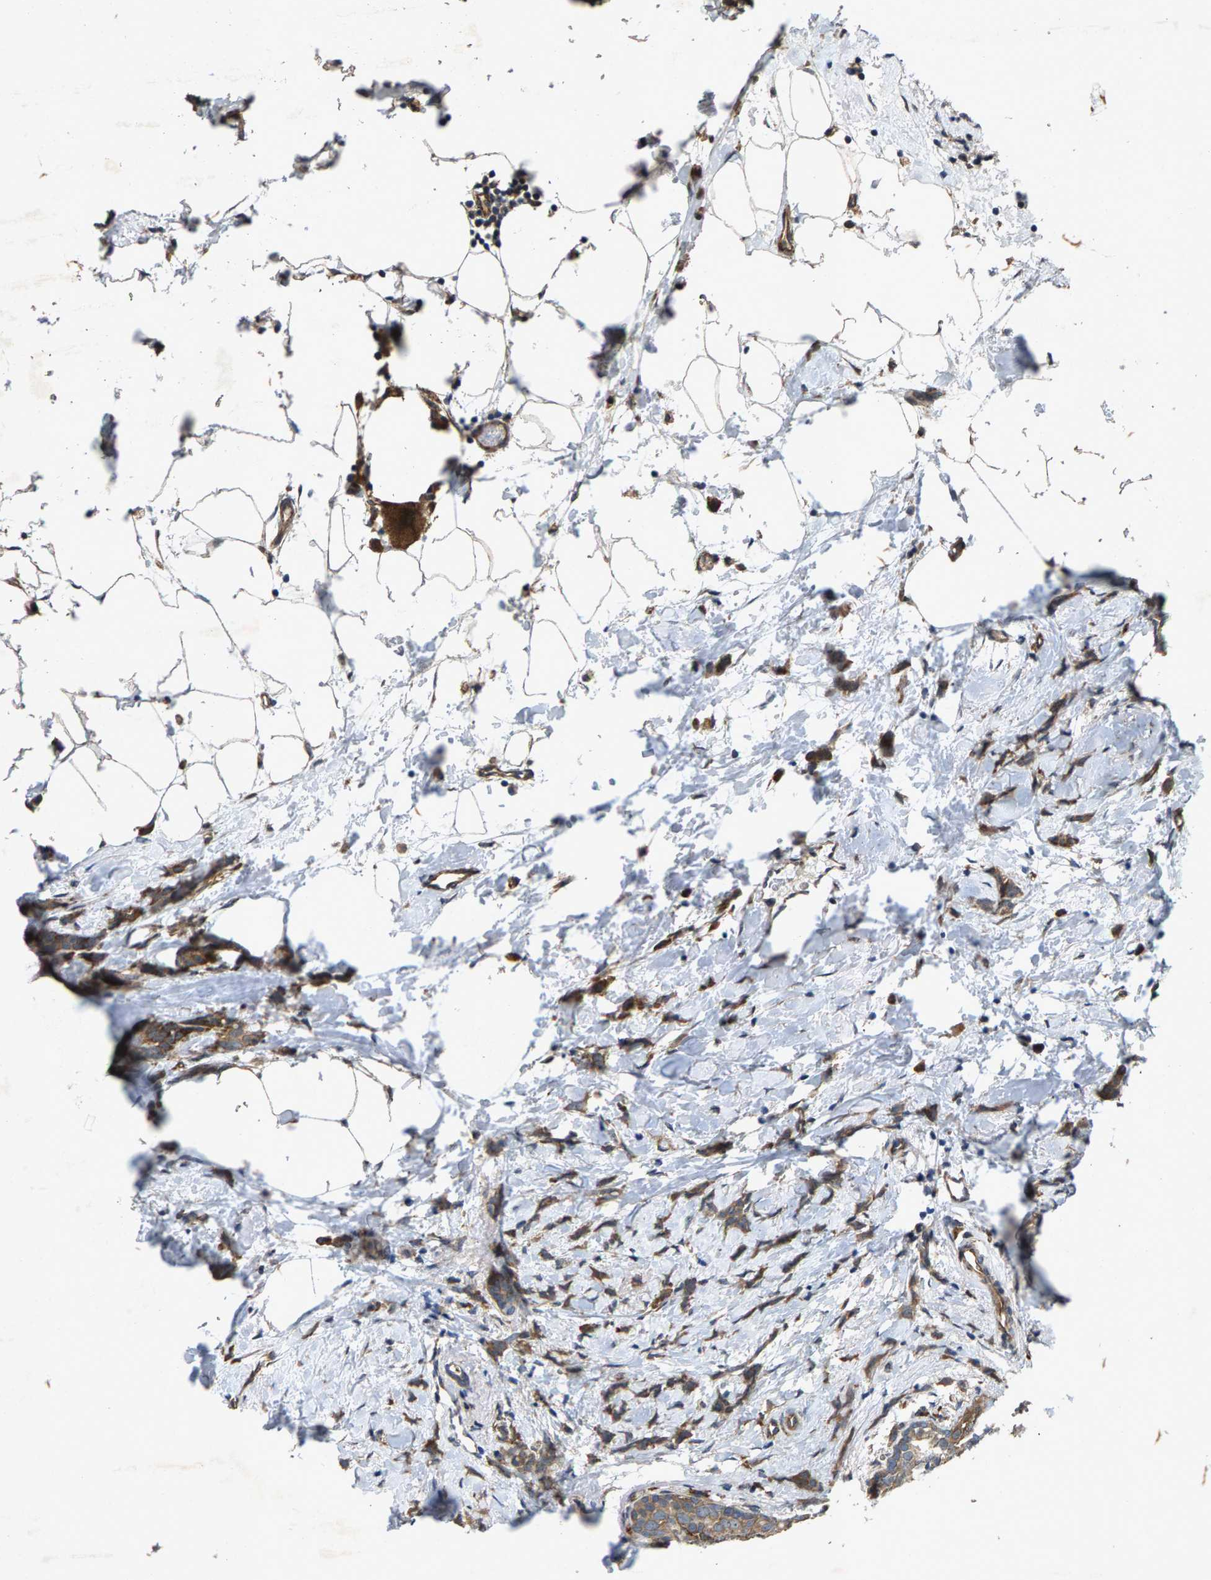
{"staining": {"intensity": "moderate", "quantity": ">75%", "location": "cytoplasmic/membranous"}, "tissue": "breast cancer", "cell_type": "Tumor cells", "image_type": "cancer", "snomed": [{"axis": "morphology", "description": "Lobular carcinoma, in situ"}, {"axis": "morphology", "description": "Lobular carcinoma"}, {"axis": "topography", "description": "Breast"}], "caption": "The micrograph exhibits staining of breast cancer, revealing moderate cytoplasmic/membranous protein positivity (brown color) within tumor cells. (DAB IHC with brightfield microscopy, high magnification).", "gene": "LRRC72", "patient": {"sex": "female", "age": 41}}